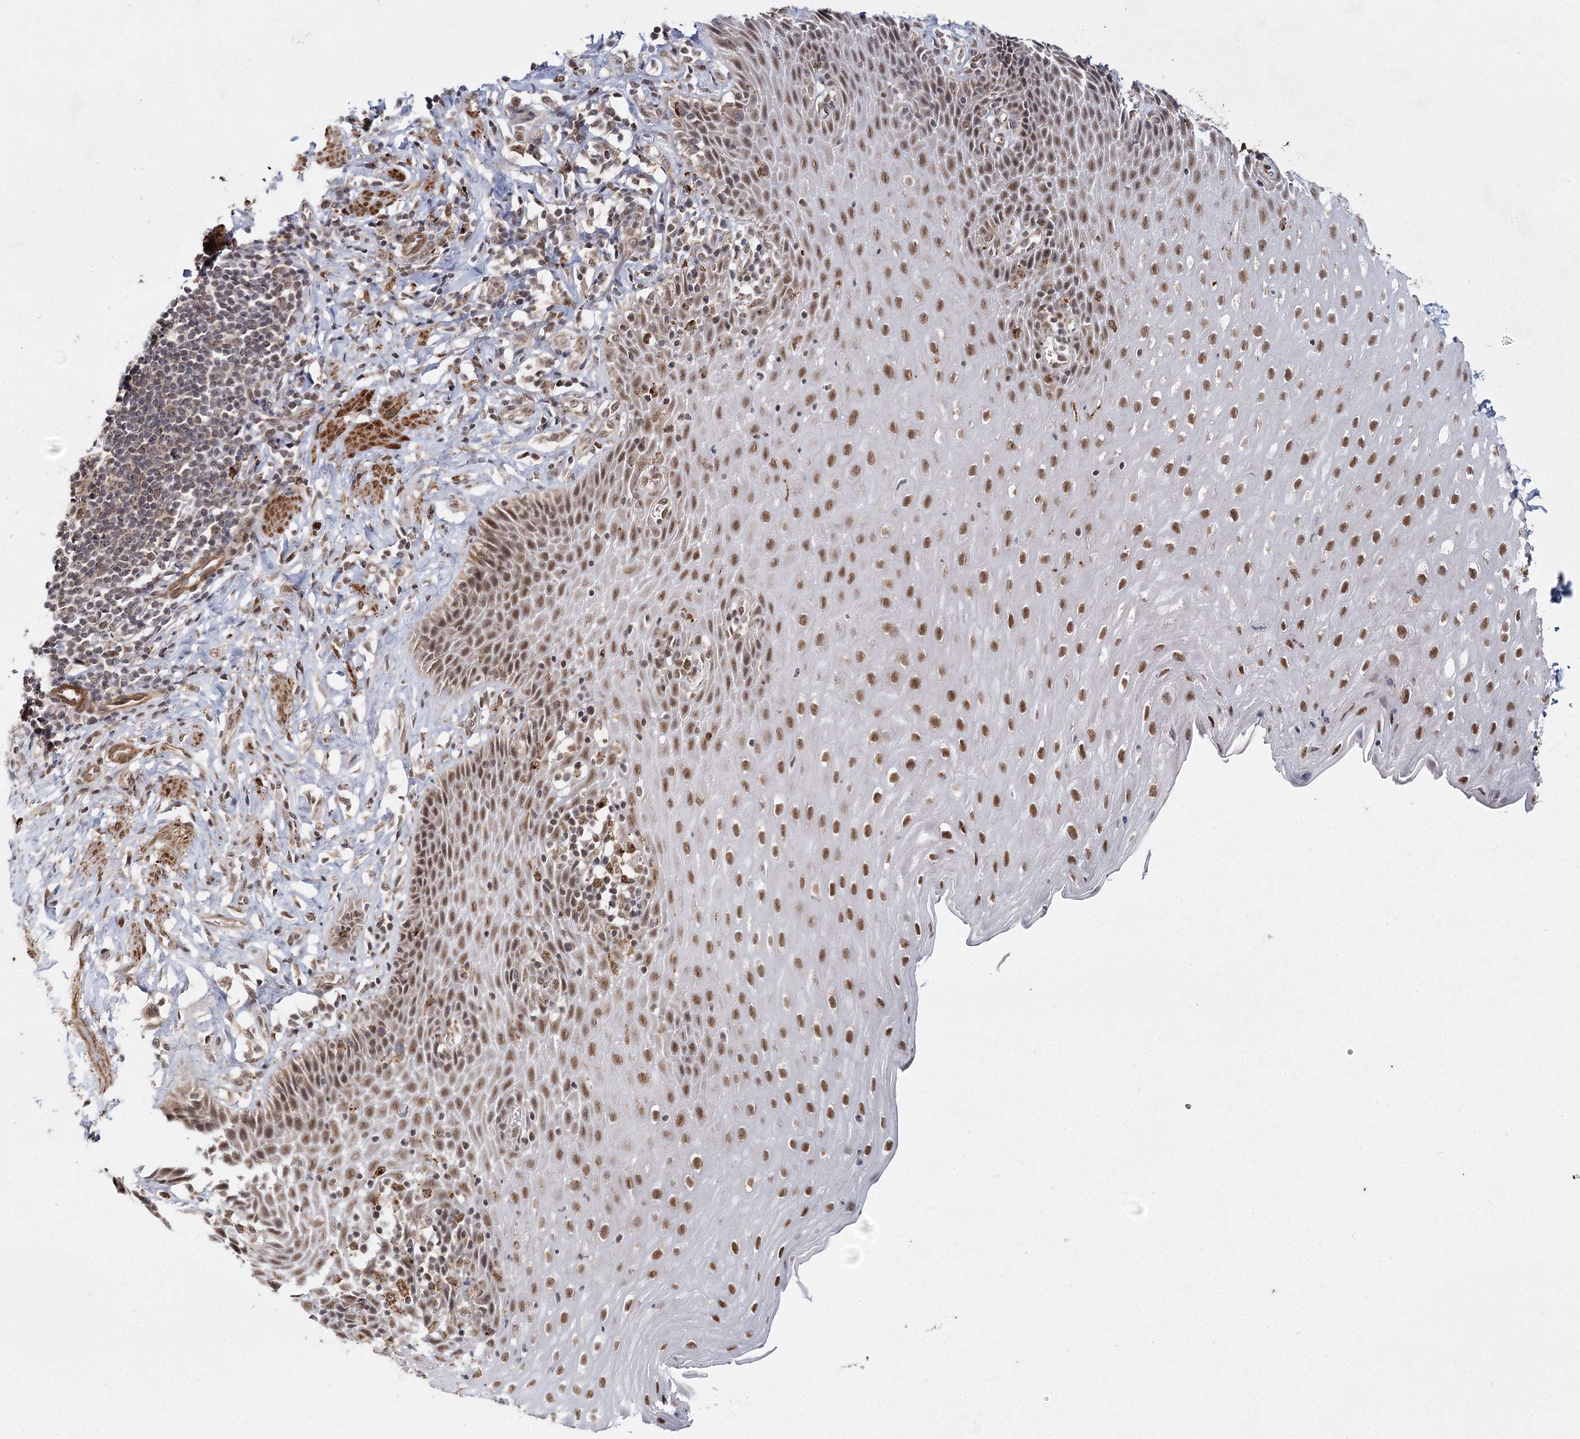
{"staining": {"intensity": "moderate", "quantity": ">75%", "location": "nuclear"}, "tissue": "esophagus", "cell_type": "Squamous epithelial cells", "image_type": "normal", "snomed": [{"axis": "morphology", "description": "Normal tissue, NOS"}, {"axis": "topography", "description": "Esophagus"}], "caption": "Immunohistochemistry (IHC) (DAB (3,3'-diaminobenzidine)) staining of normal esophagus demonstrates moderate nuclear protein staining in approximately >75% of squamous epithelial cells.", "gene": "ZCCHC24", "patient": {"sex": "female", "age": 61}}